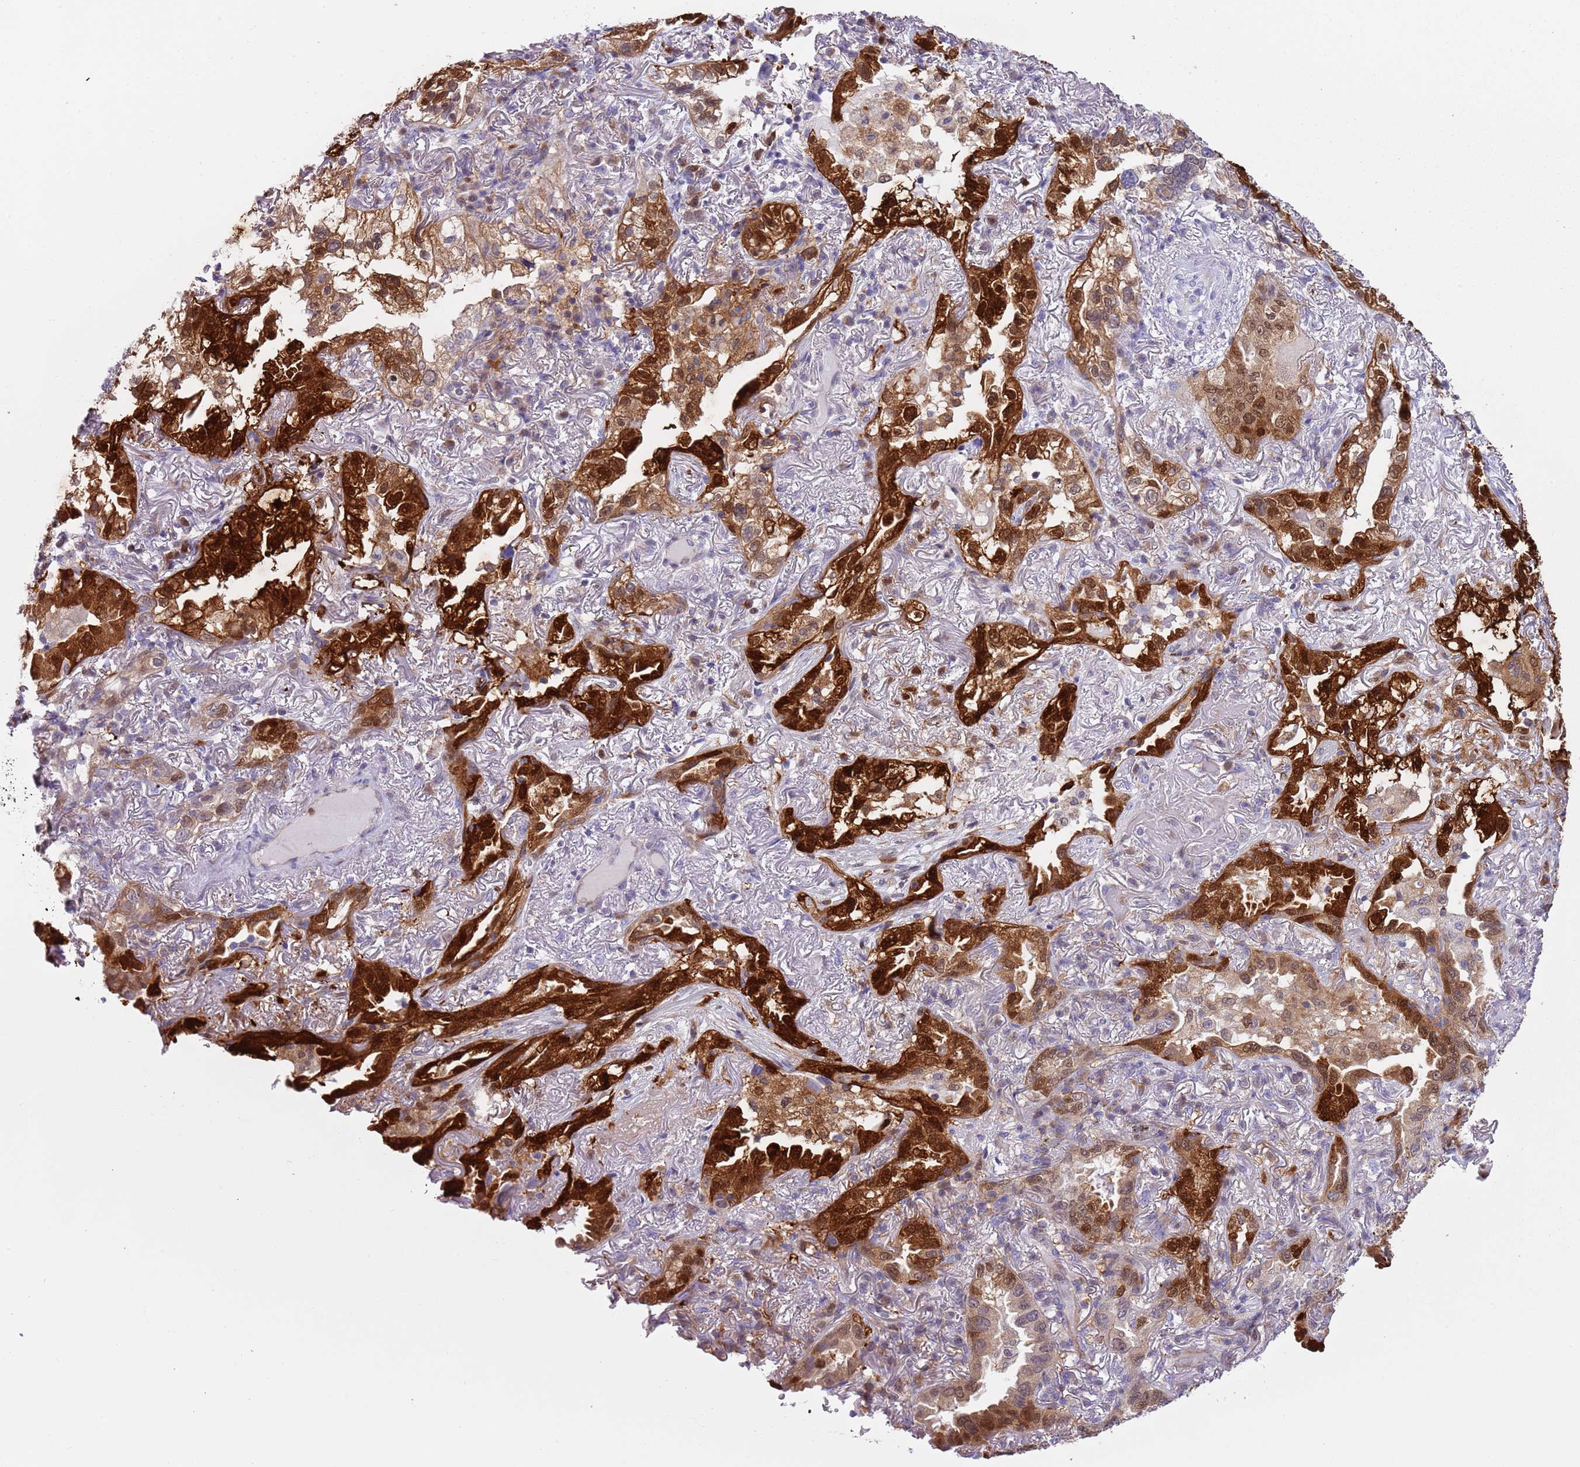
{"staining": {"intensity": "strong", "quantity": ">75%", "location": "cytoplasmic/membranous,nuclear"}, "tissue": "lung cancer", "cell_type": "Tumor cells", "image_type": "cancer", "snomed": [{"axis": "morphology", "description": "Adenocarcinoma, NOS"}, {"axis": "topography", "description": "Lung"}], "caption": "A brown stain labels strong cytoplasmic/membranous and nuclear staining of a protein in adenocarcinoma (lung) tumor cells. The staining was performed using DAB (3,3'-diaminobenzidine), with brown indicating positive protein expression. Nuclei are stained blue with hematoxylin.", "gene": "NBPF6", "patient": {"sex": "female", "age": 69}}